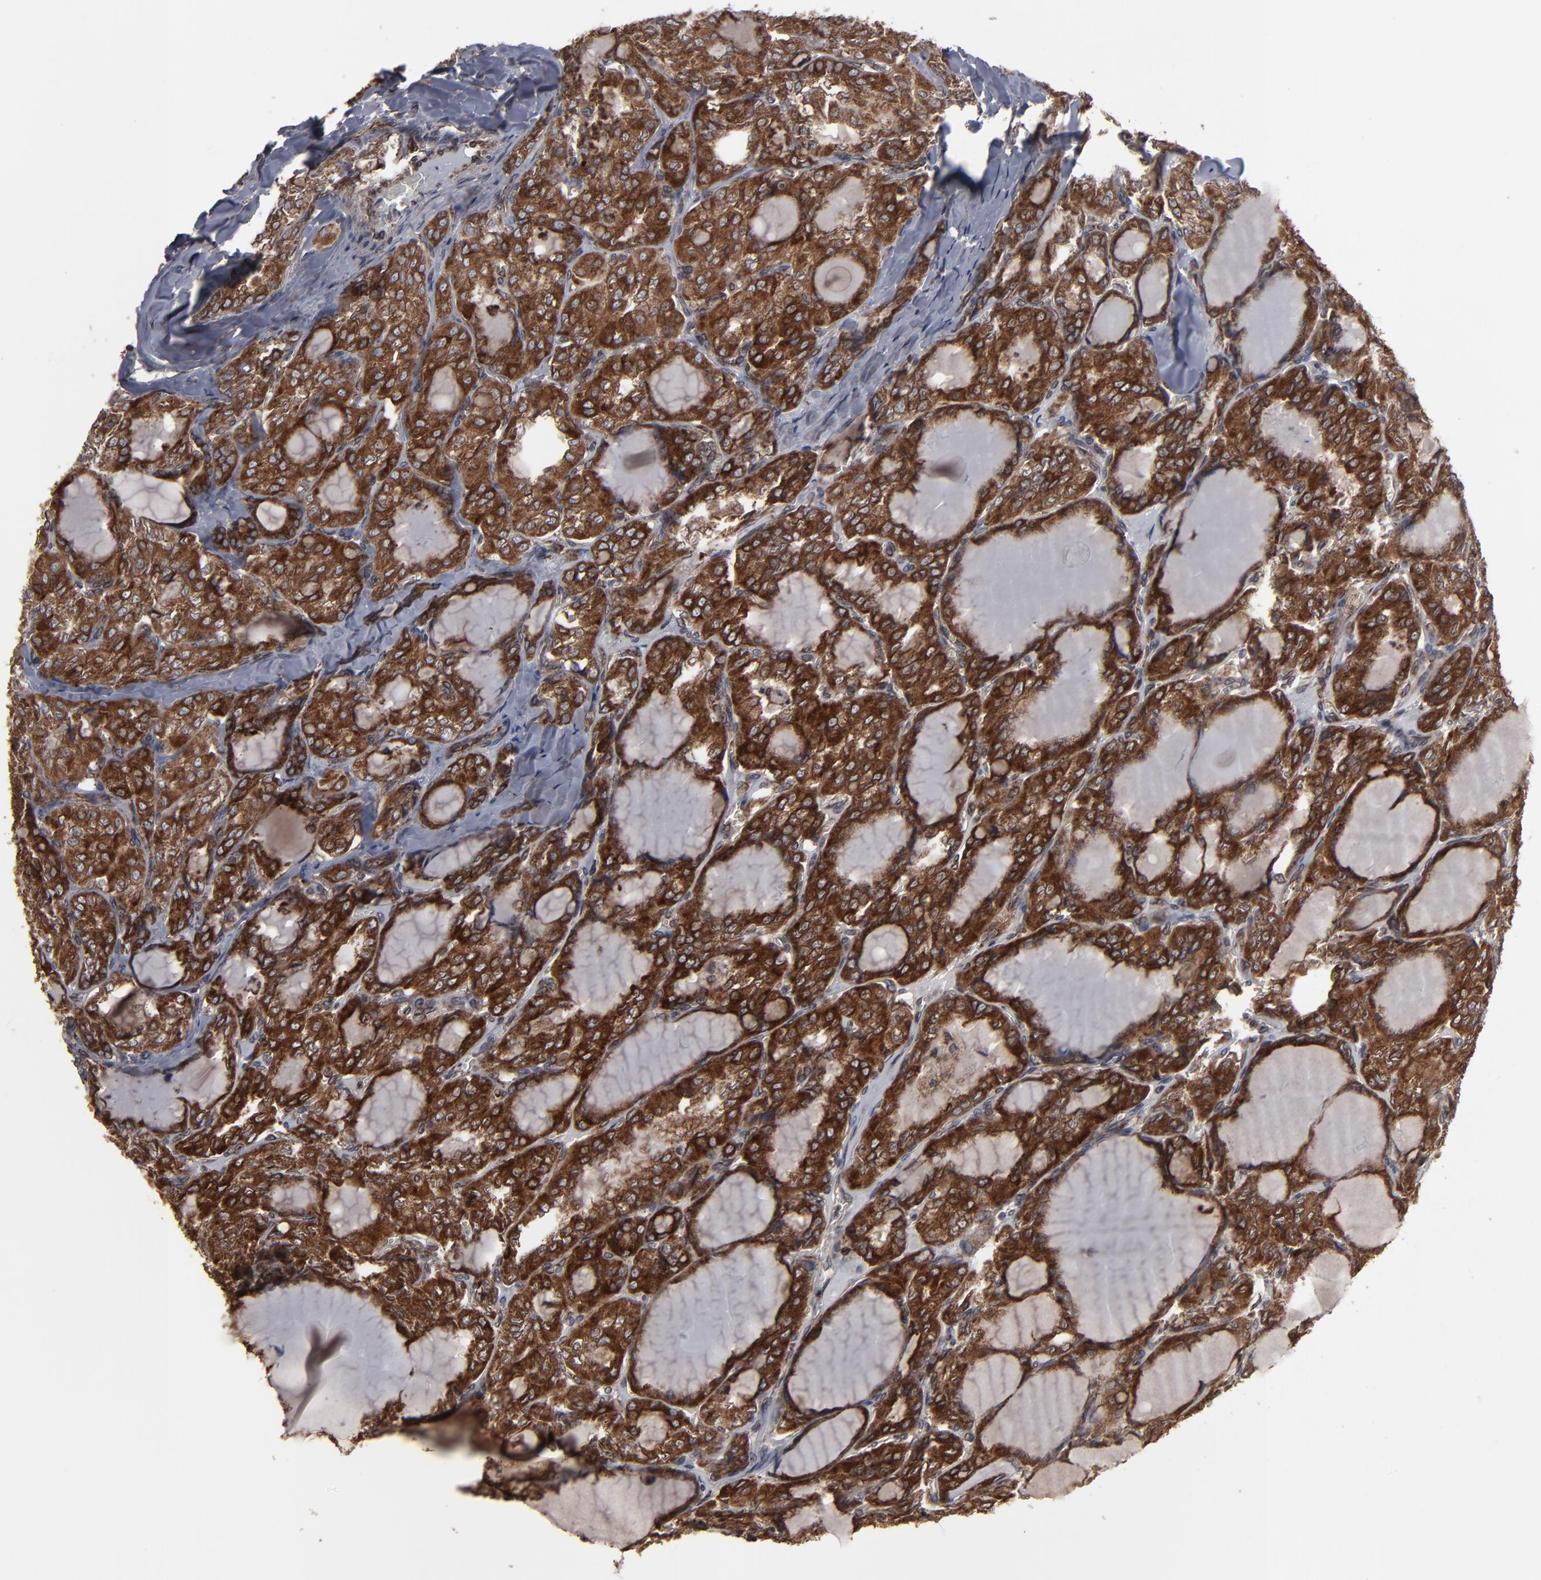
{"staining": {"intensity": "strong", "quantity": ">75%", "location": "cytoplasmic/membranous"}, "tissue": "thyroid cancer", "cell_type": "Tumor cells", "image_type": "cancer", "snomed": [{"axis": "morphology", "description": "Papillary adenocarcinoma, NOS"}, {"axis": "topography", "description": "Thyroid gland"}], "caption": "Protein staining of thyroid papillary adenocarcinoma tissue exhibits strong cytoplasmic/membranous staining in about >75% of tumor cells.", "gene": "CNIH1", "patient": {"sex": "male", "age": 20}}